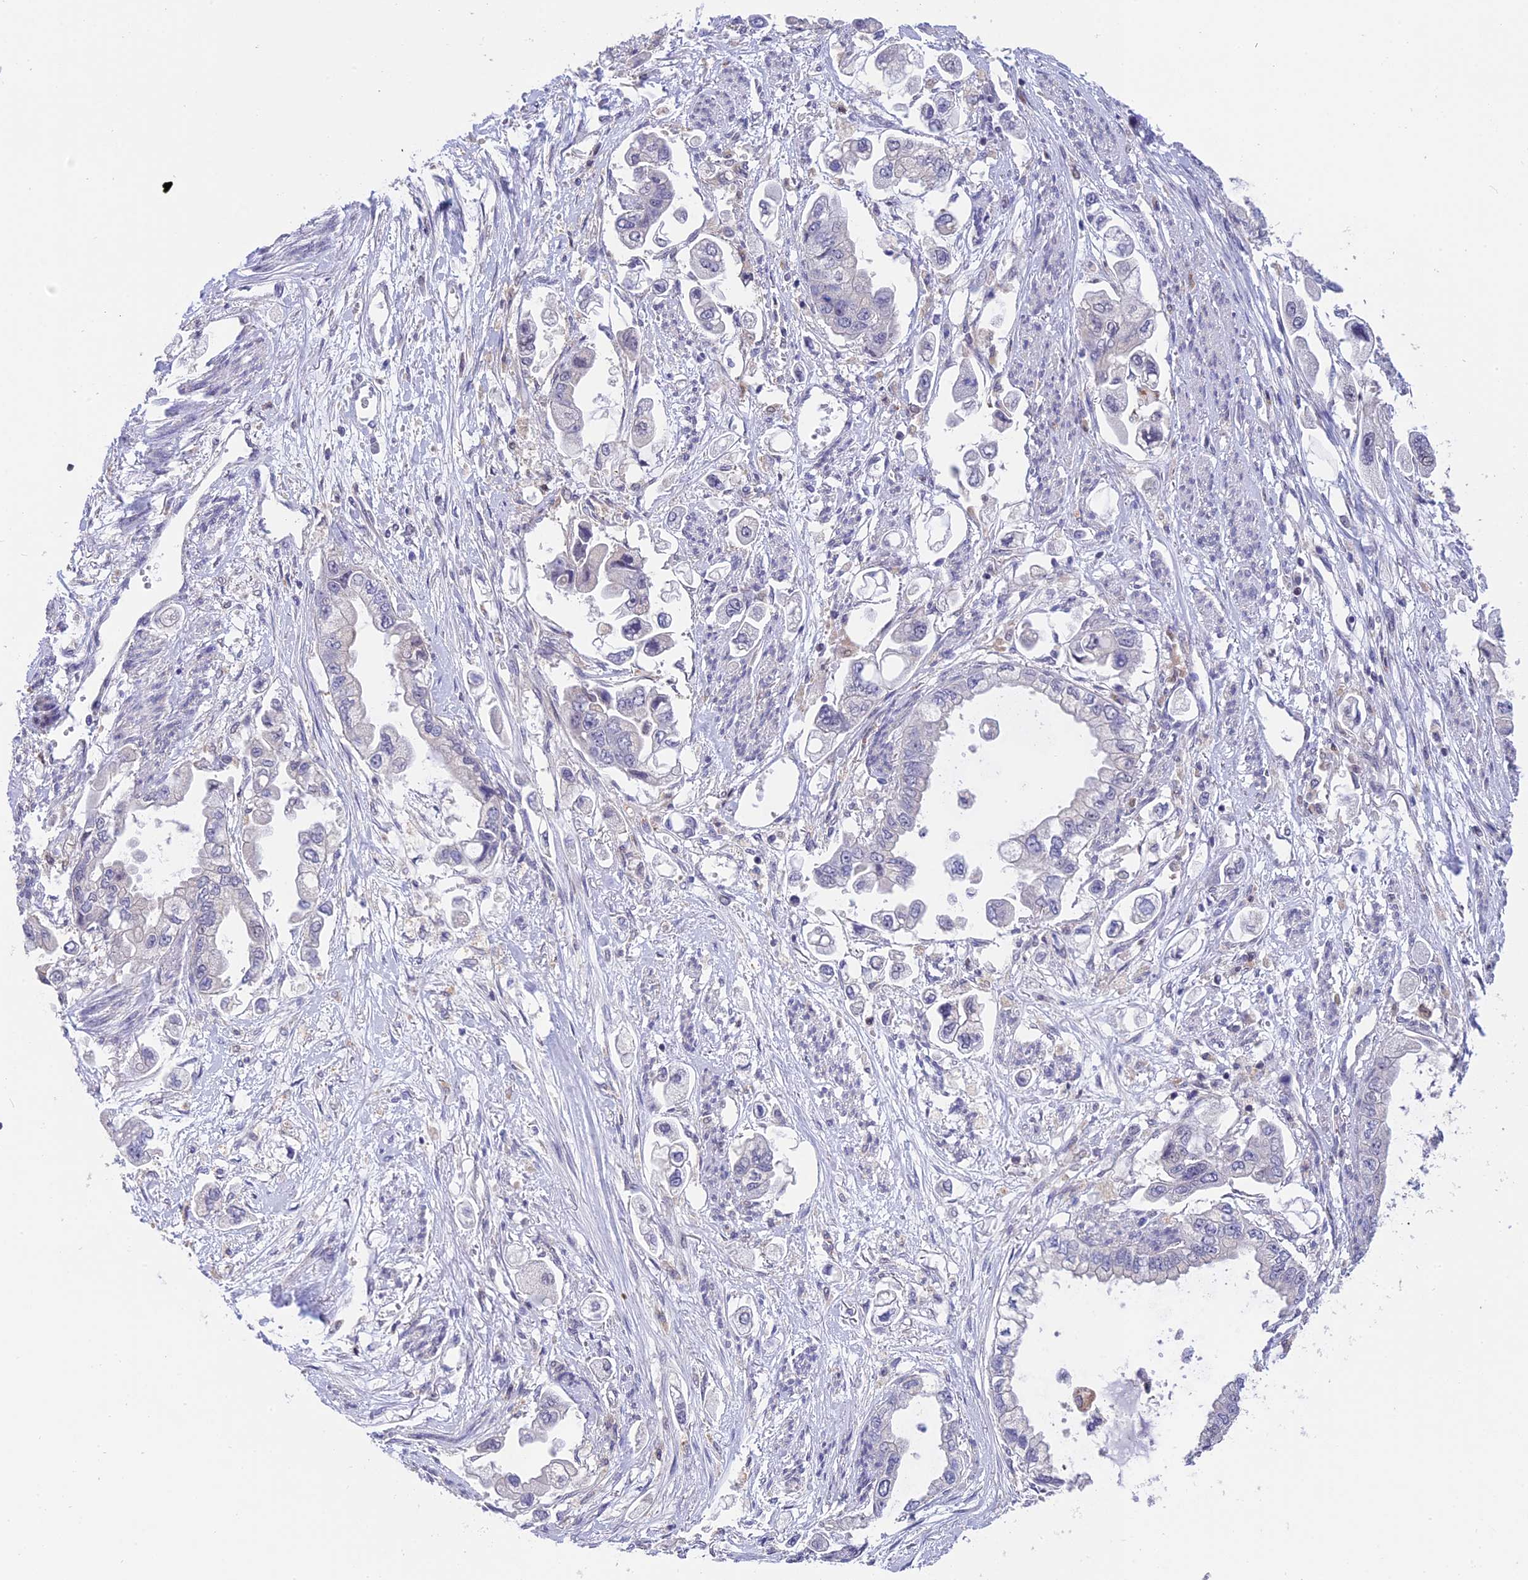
{"staining": {"intensity": "negative", "quantity": "none", "location": "none"}, "tissue": "stomach cancer", "cell_type": "Tumor cells", "image_type": "cancer", "snomed": [{"axis": "morphology", "description": "Adenocarcinoma, NOS"}, {"axis": "topography", "description": "Stomach"}], "caption": "Tumor cells show no significant protein positivity in adenocarcinoma (stomach).", "gene": "KCTD14", "patient": {"sex": "male", "age": 62}}